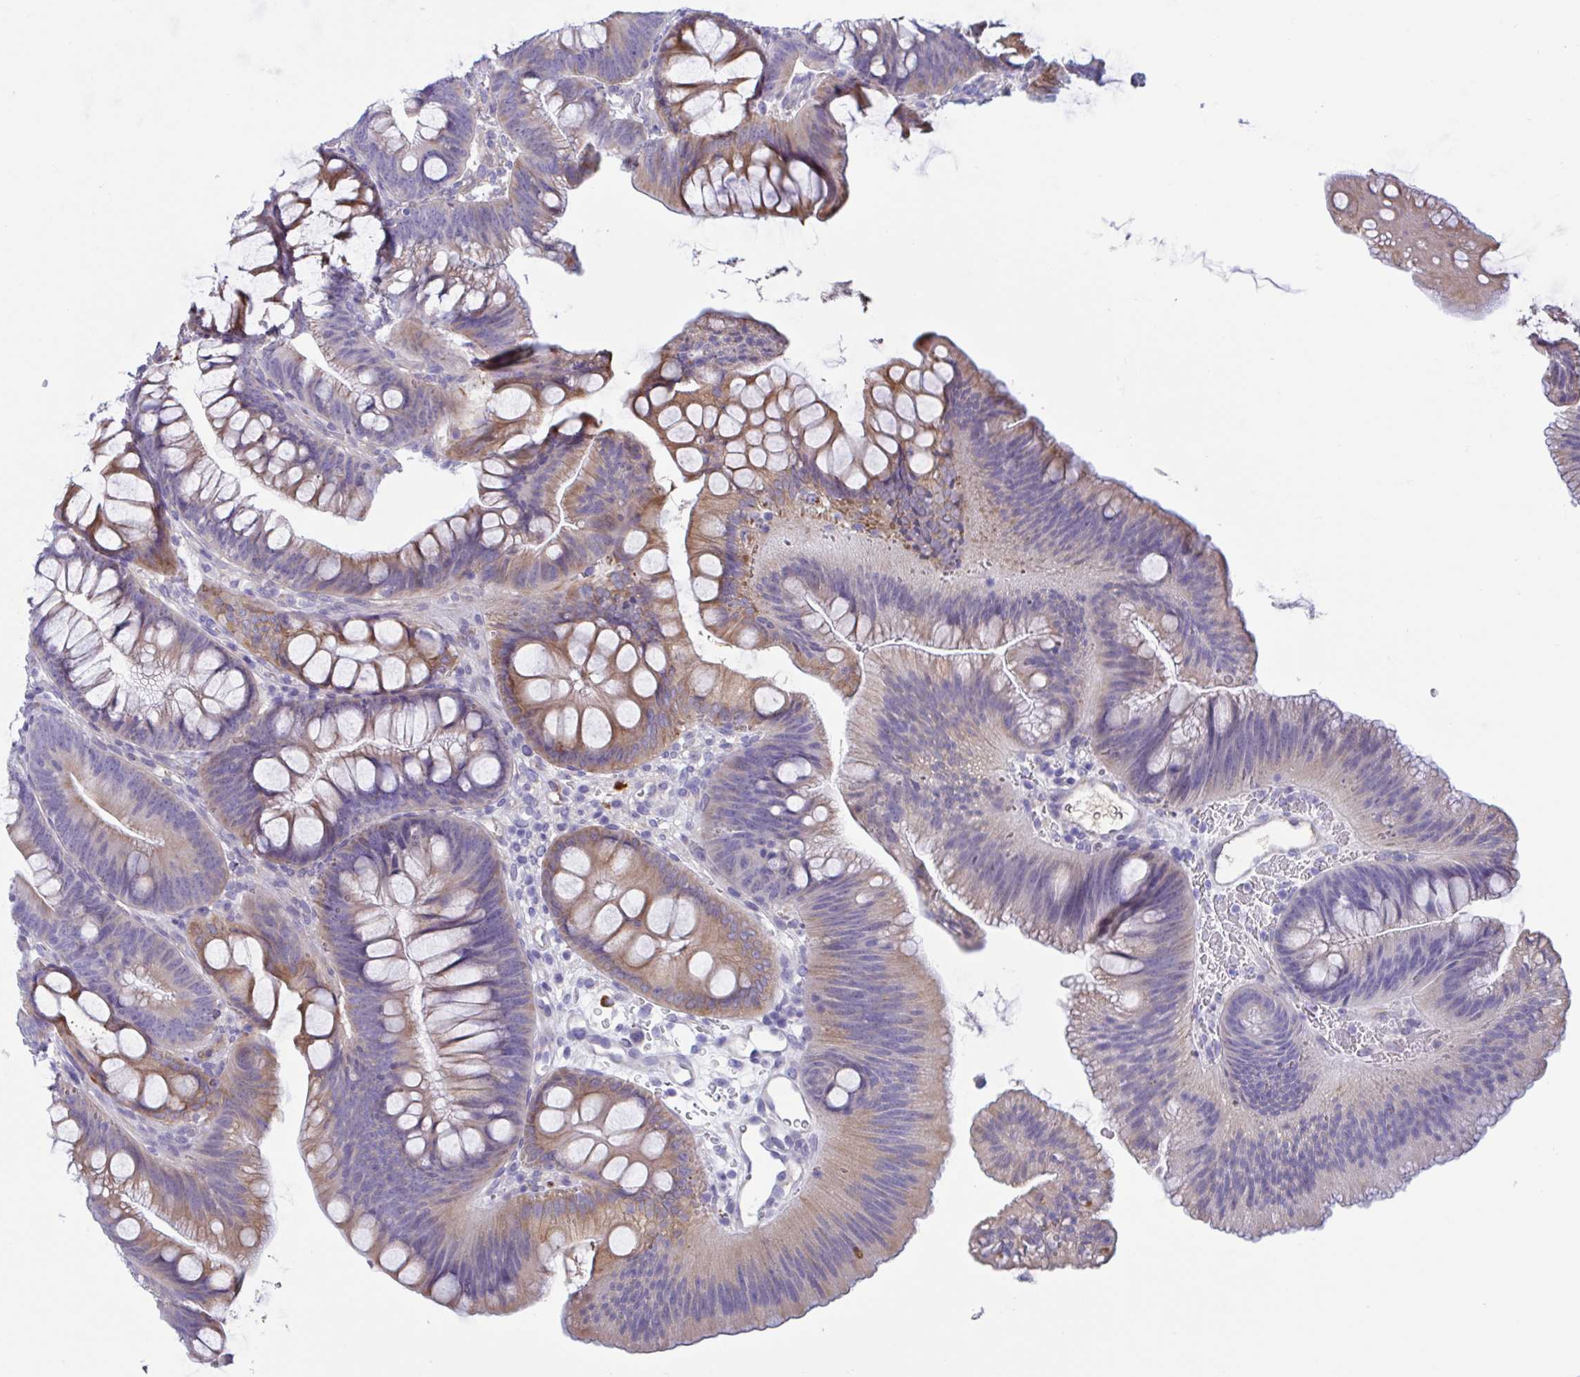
{"staining": {"intensity": "negative", "quantity": "none", "location": "none"}, "tissue": "colon", "cell_type": "Endothelial cells", "image_type": "normal", "snomed": [{"axis": "morphology", "description": "Normal tissue, NOS"}, {"axis": "morphology", "description": "Adenoma, NOS"}, {"axis": "topography", "description": "Soft tissue"}, {"axis": "topography", "description": "Colon"}], "caption": "A high-resolution image shows immunohistochemistry staining of benign colon, which shows no significant expression in endothelial cells. Nuclei are stained in blue.", "gene": "MS4A14", "patient": {"sex": "male", "age": 47}}